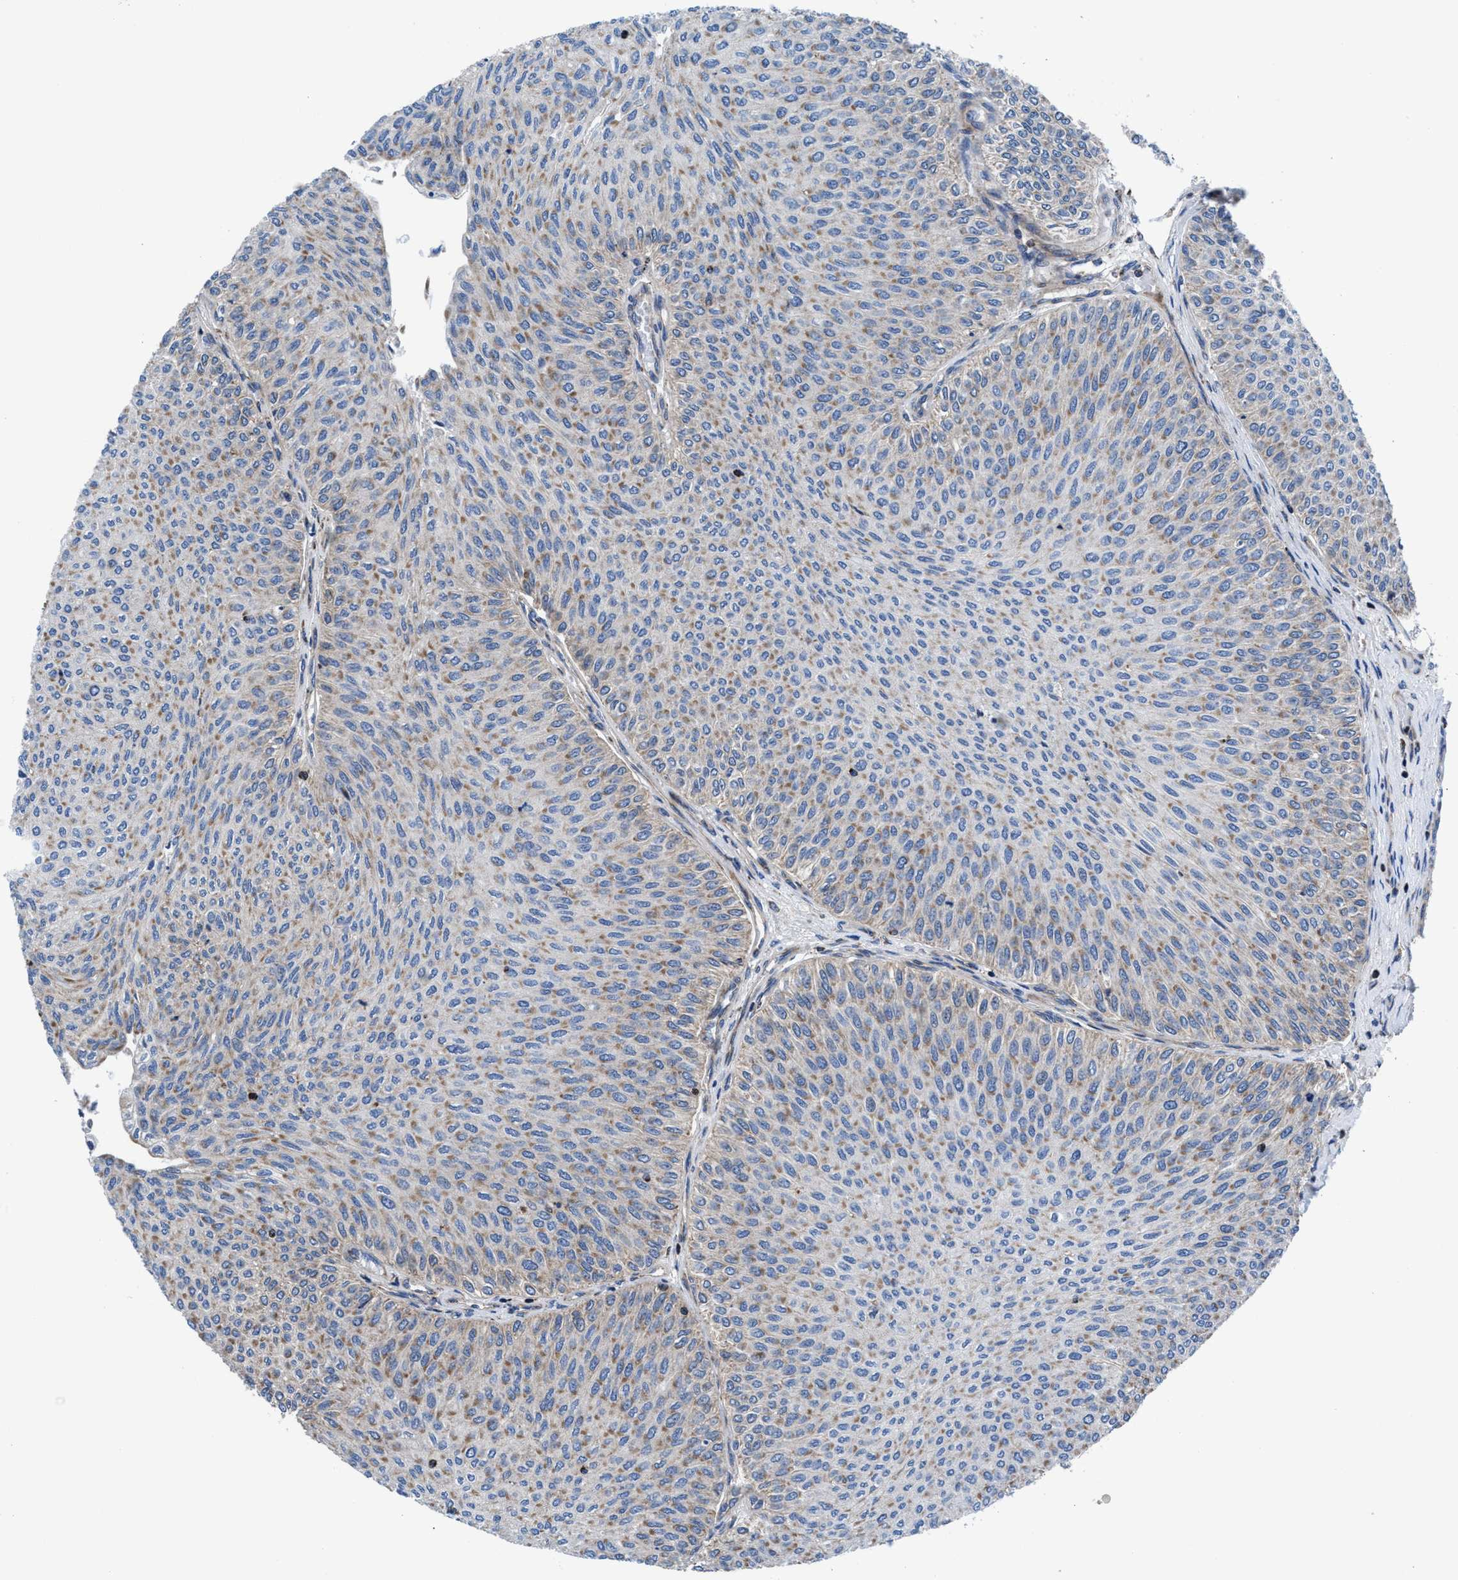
{"staining": {"intensity": "weak", "quantity": "25%-75%", "location": "cytoplasmic/membranous"}, "tissue": "urothelial cancer", "cell_type": "Tumor cells", "image_type": "cancer", "snomed": [{"axis": "morphology", "description": "Urothelial carcinoma, Low grade"}, {"axis": "topography", "description": "Urinary bladder"}], "caption": "Weak cytoplasmic/membranous protein staining is present in approximately 25%-75% of tumor cells in urothelial cancer. (DAB IHC with brightfield microscopy, high magnification).", "gene": "PRR15L", "patient": {"sex": "male", "age": 78}}